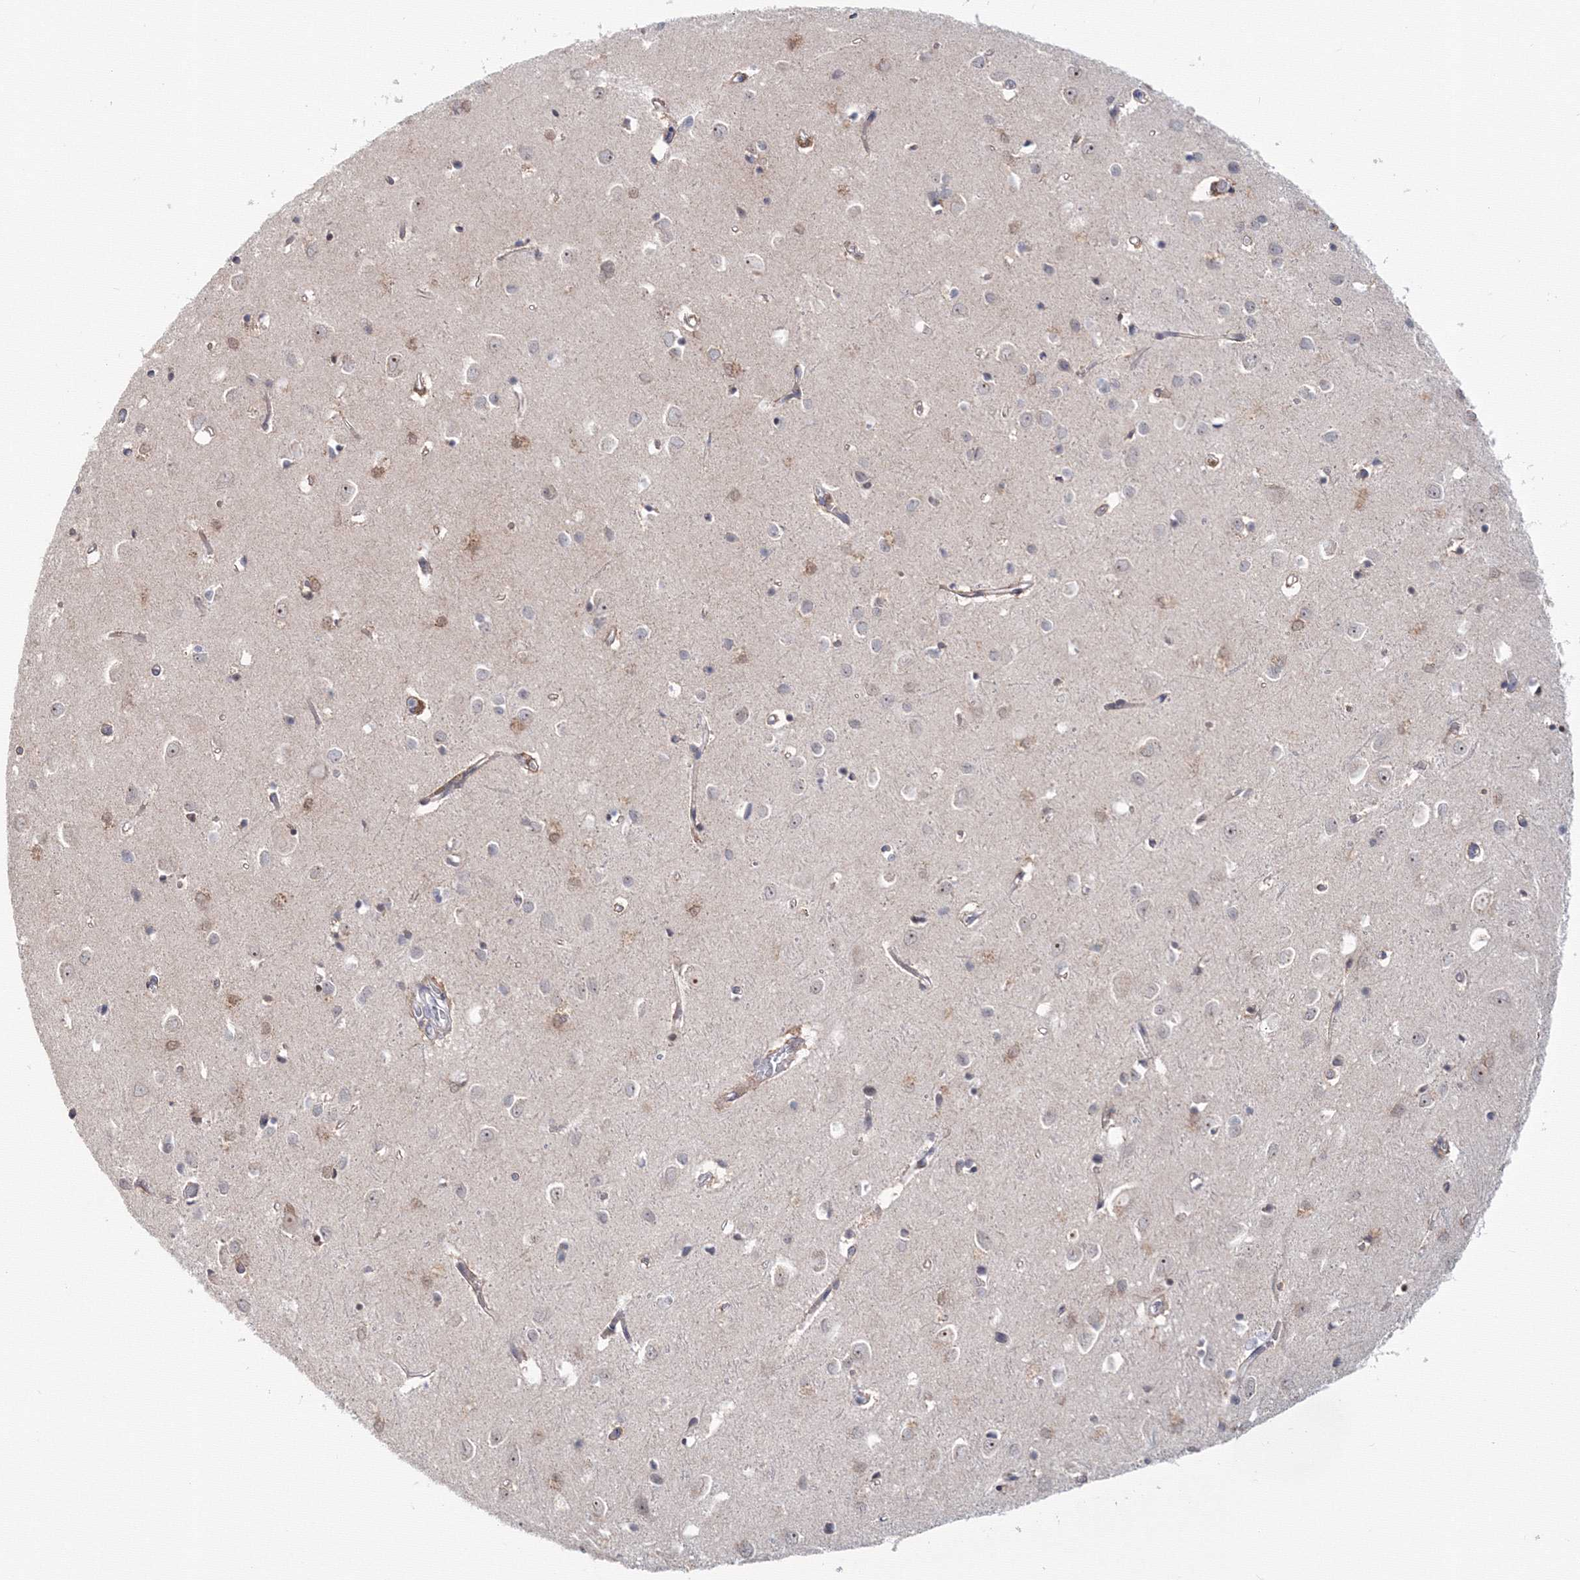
{"staining": {"intensity": "moderate", "quantity": "25%-75%", "location": "cytoplasmic/membranous"}, "tissue": "cerebral cortex", "cell_type": "Endothelial cells", "image_type": "normal", "snomed": [{"axis": "morphology", "description": "Normal tissue, NOS"}, {"axis": "topography", "description": "Cerebral cortex"}], "caption": "Immunohistochemistry (IHC) photomicrograph of normal cerebral cortex stained for a protein (brown), which reveals medium levels of moderate cytoplasmic/membranous expression in about 25%-75% of endothelial cells.", "gene": "SLC7A7", "patient": {"sex": "female", "age": 64}}